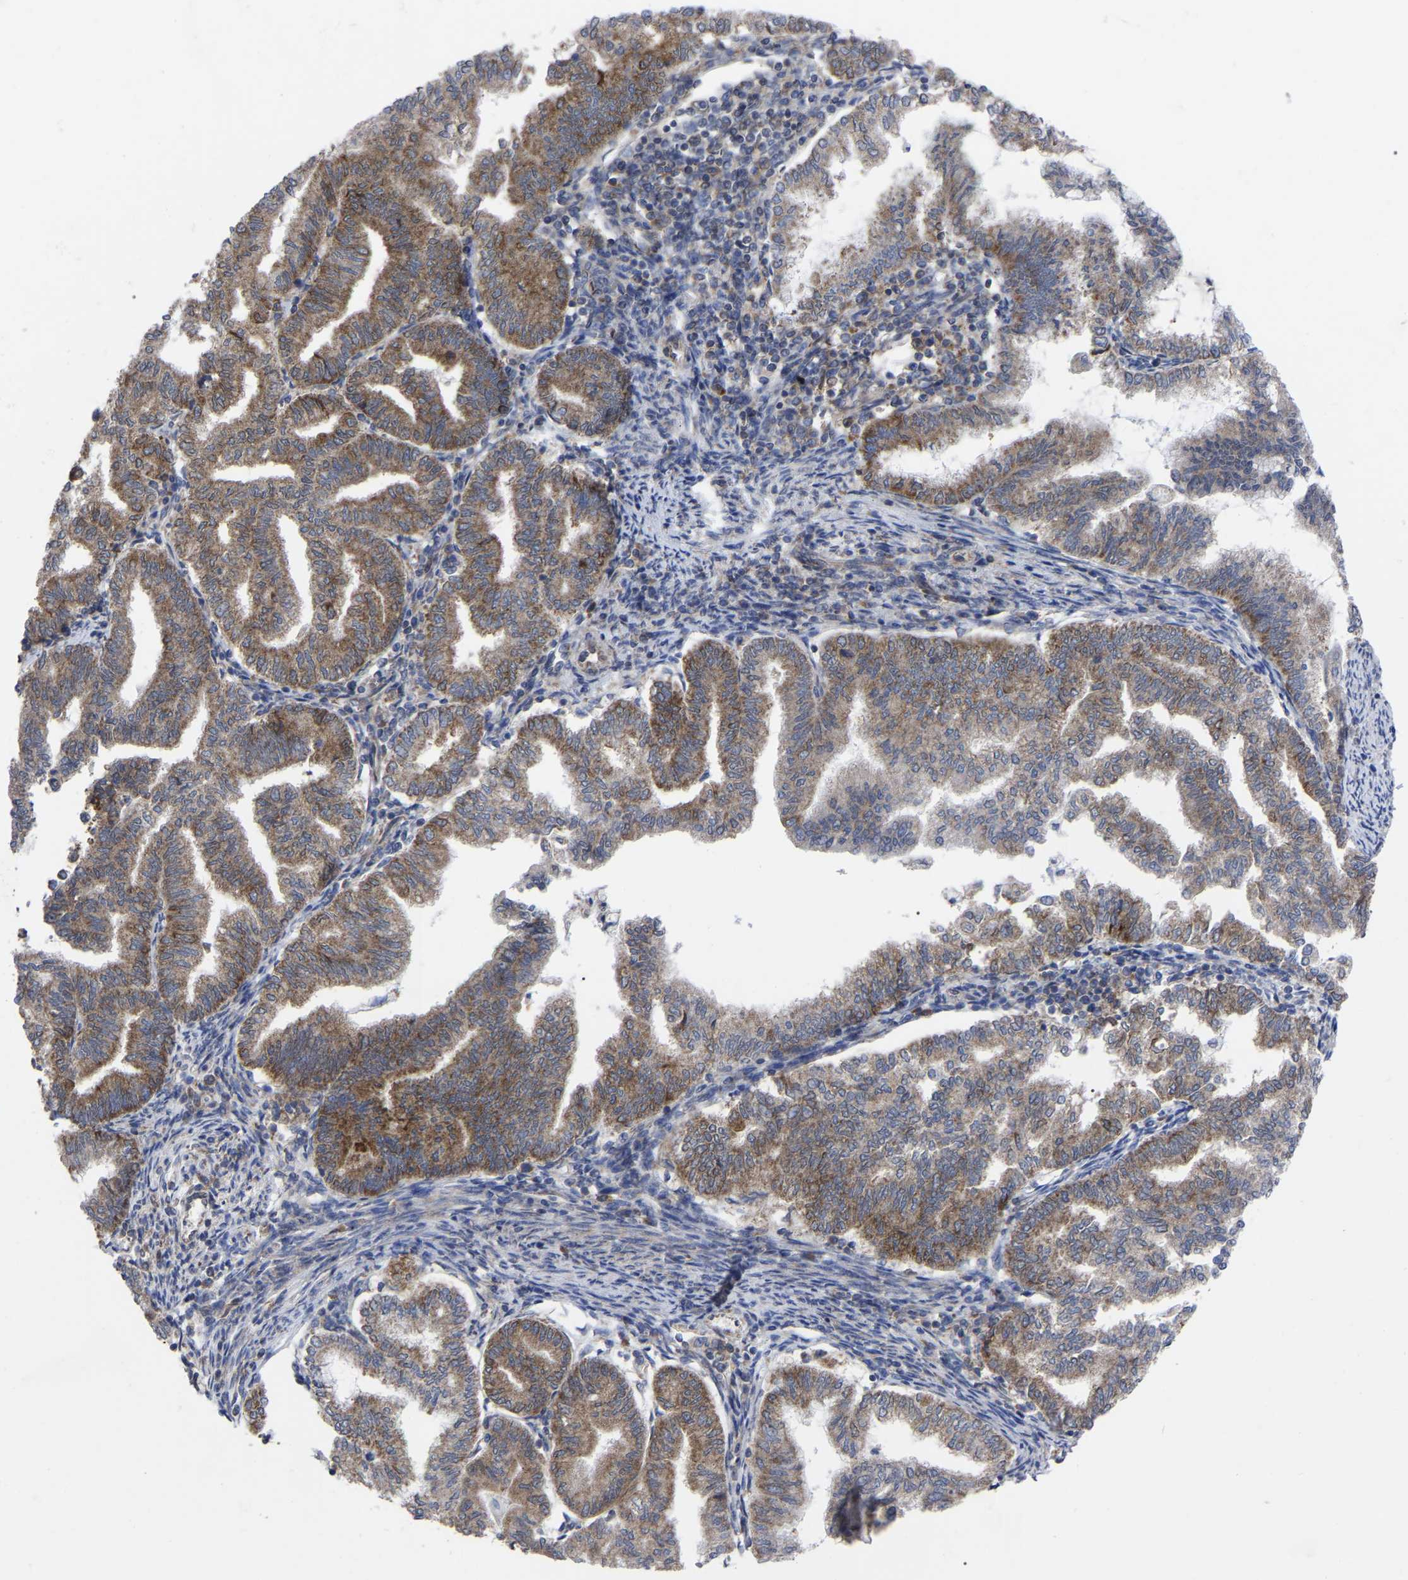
{"staining": {"intensity": "moderate", "quantity": ">75%", "location": "cytoplasmic/membranous"}, "tissue": "endometrial cancer", "cell_type": "Tumor cells", "image_type": "cancer", "snomed": [{"axis": "morphology", "description": "Polyp, NOS"}, {"axis": "morphology", "description": "Adenocarcinoma, NOS"}, {"axis": "morphology", "description": "Adenoma, NOS"}, {"axis": "topography", "description": "Endometrium"}], "caption": "IHC micrograph of adenoma (endometrial) stained for a protein (brown), which exhibits medium levels of moderate cytoplasmic/membranous expression in approximately >75% of tumor cells.", "gene": "TCP1", "patient": {"sex": "female", "age": 79}}